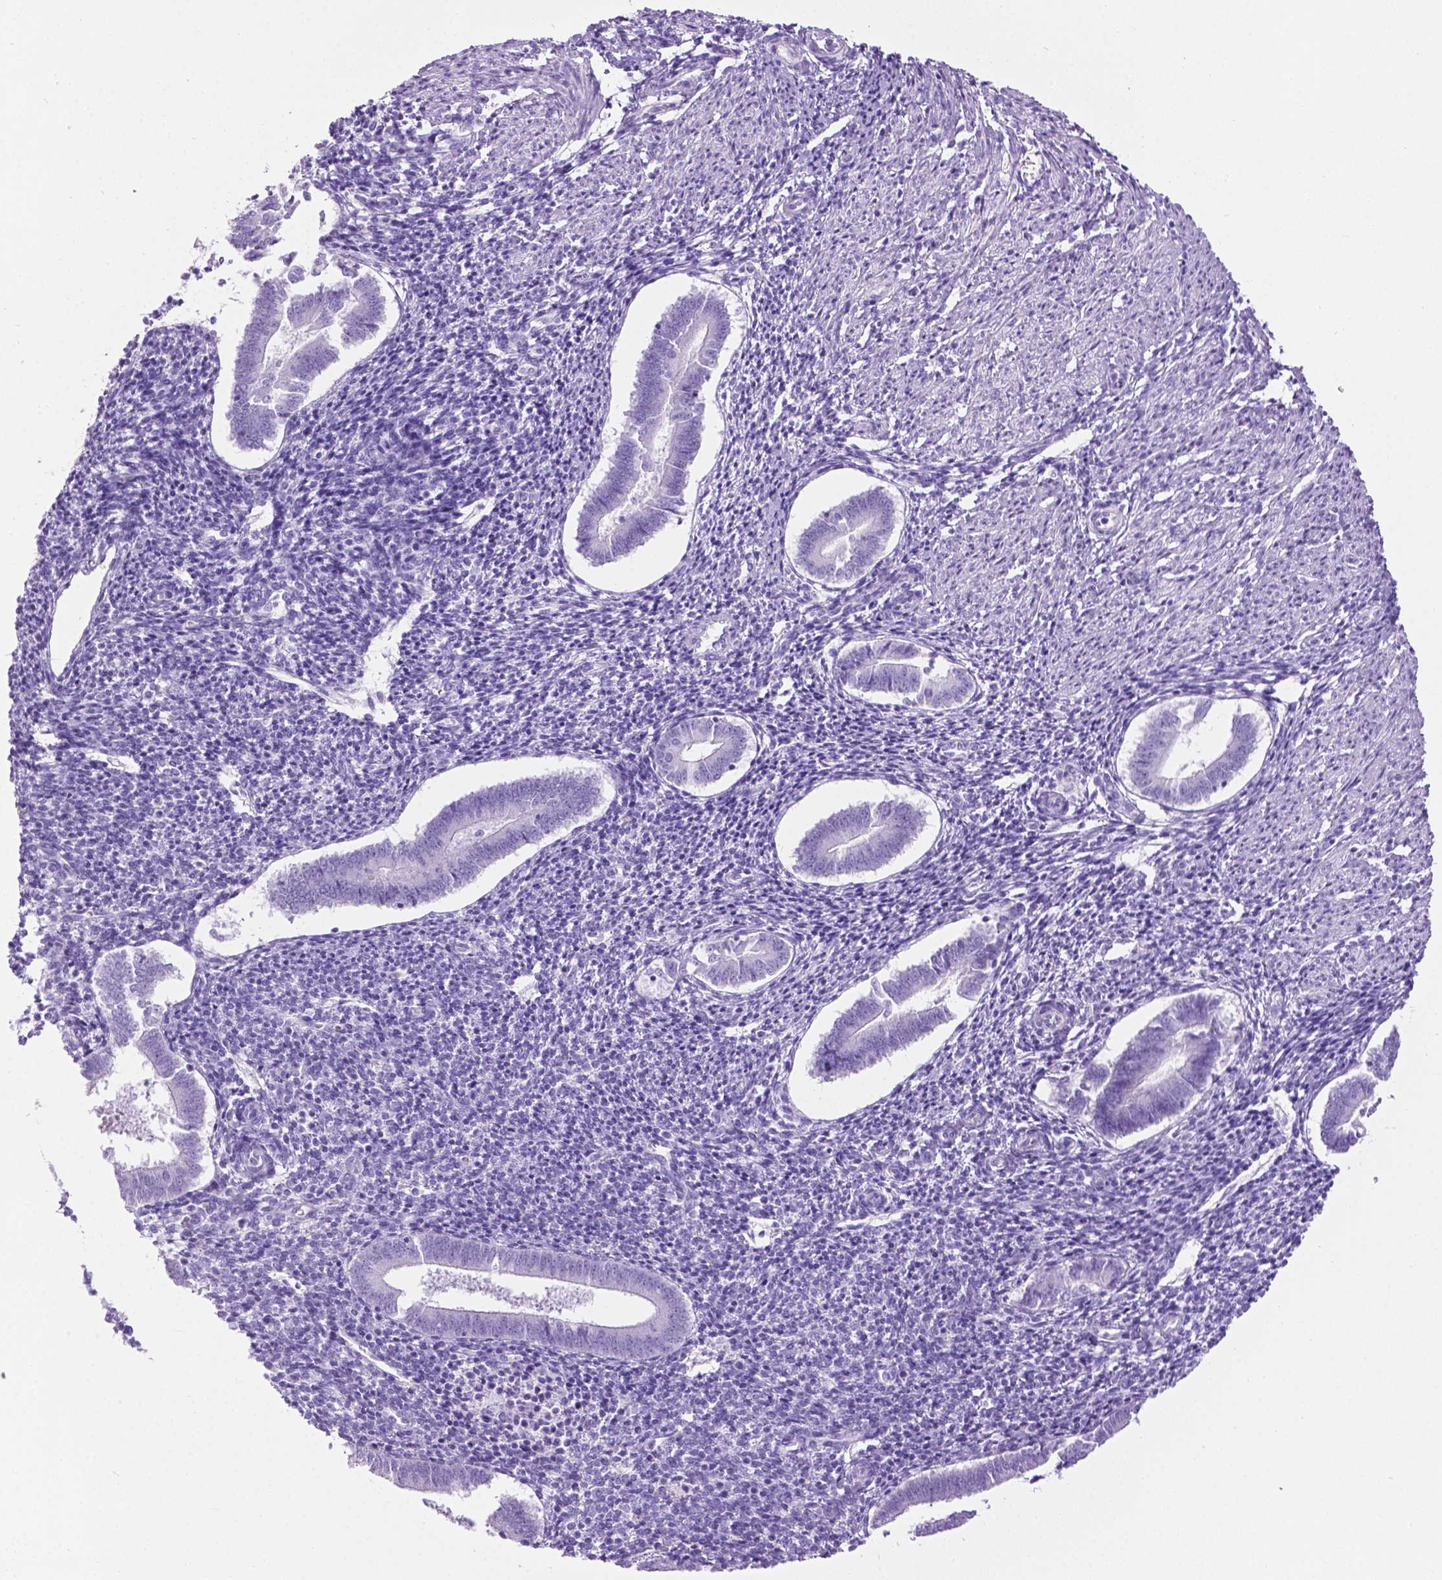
{"staining": {"intensity": "negative", "quantity": "none", "location": "none"}, "tissue": "endometrium", "cell_type": "Cells in endometrial stroma", "image_type": "normal", "snomed": [{"axis": "morphology", "description": "Normal tissue, NOS"}, {"axis": "topography", "description": "Endometrium"}], "caption": "A high-resolution image shows immunohistochemistry staining of unremarkable endometrium, which displays no significant expression in cells in endometrial stroma.", "gene": "LELP1", "patient": {"sex": "female", "age": 25}}